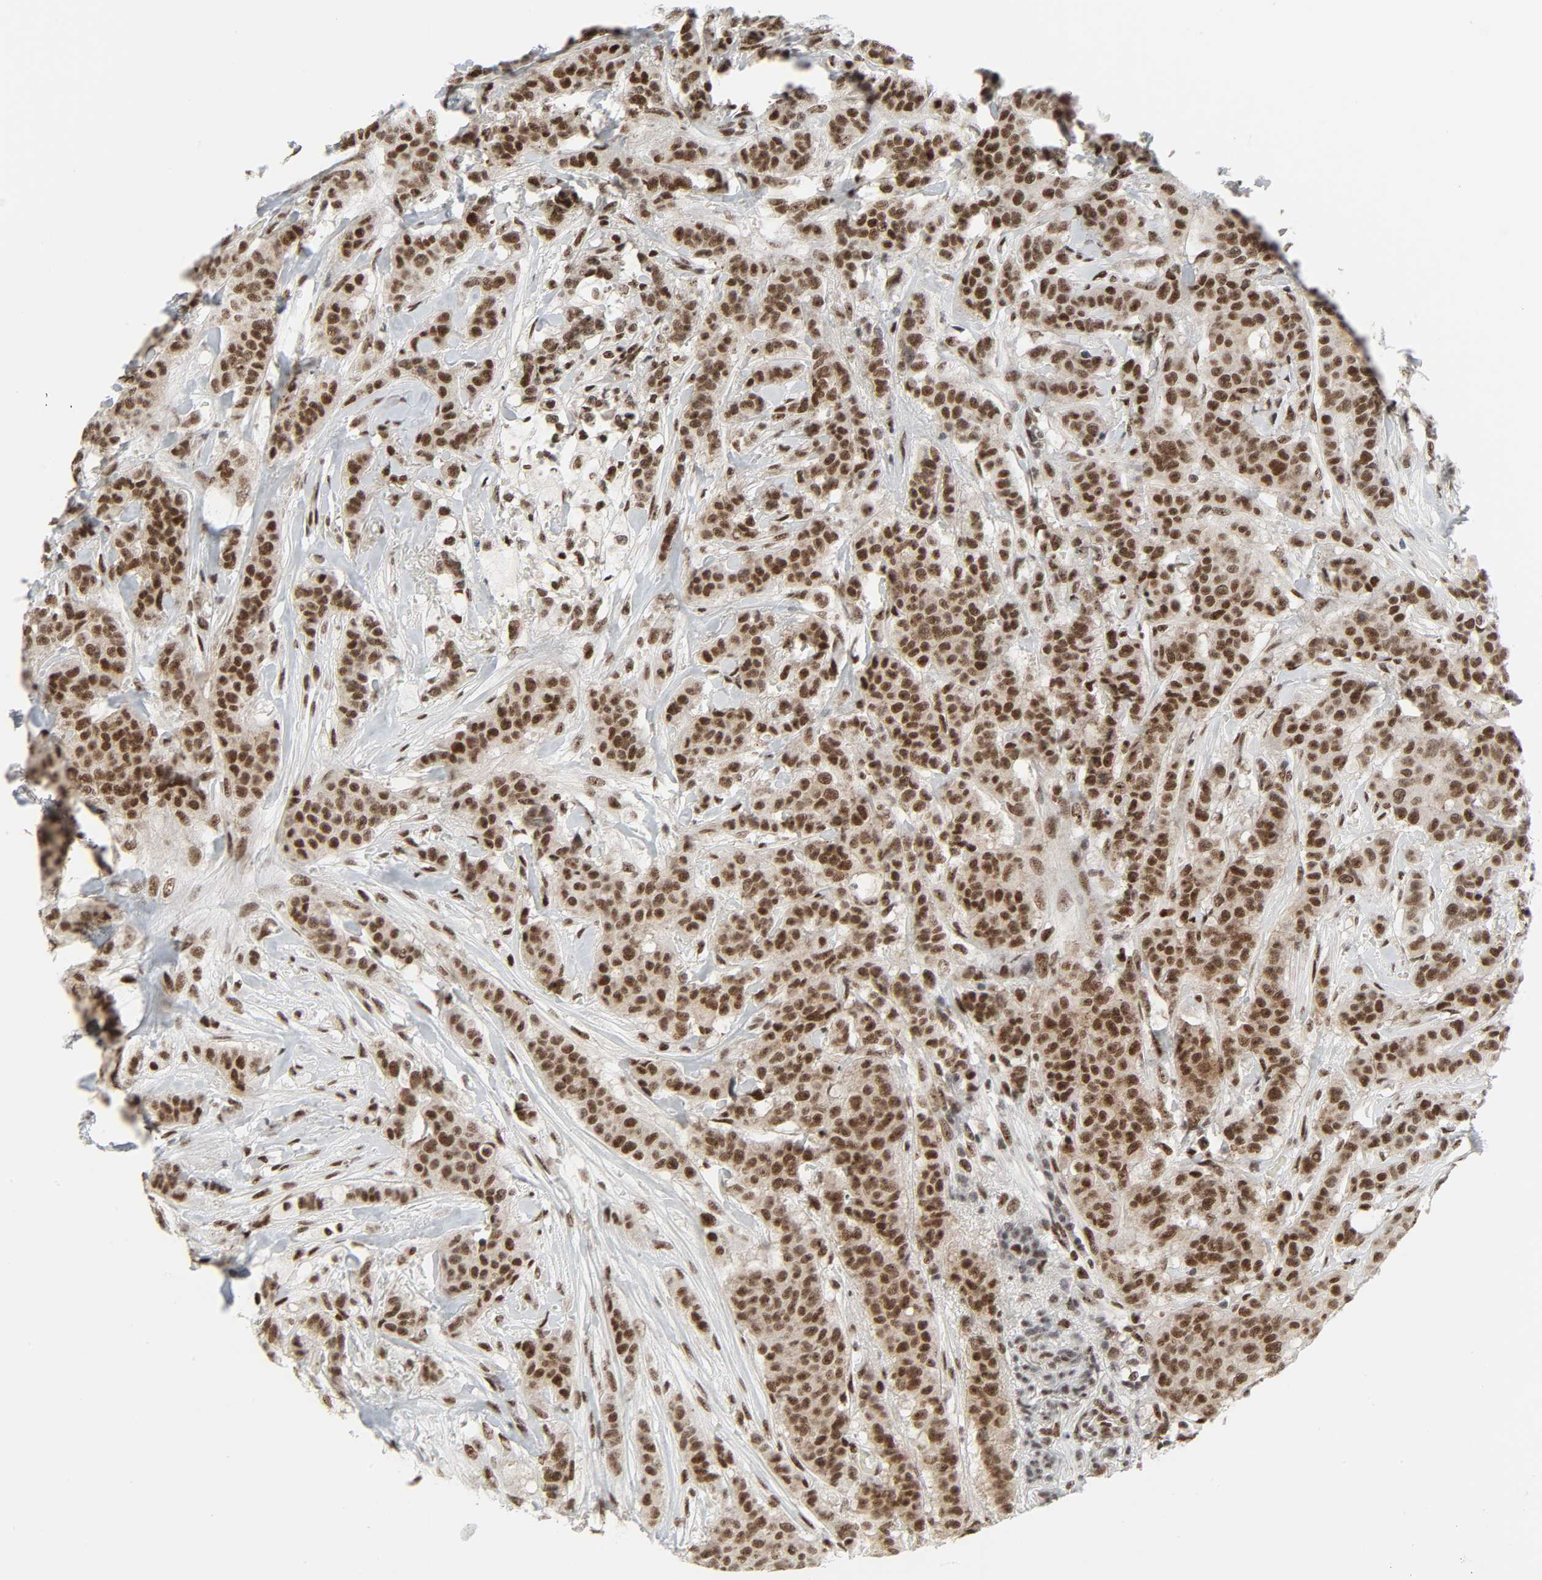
{"staining": {"intensity": "strong", "quantity": ">75%", "location": "nuclear"}, "tissue": "breast cancer", "cell_type": "Tumor cells", "image_type": "cancer", "snomed": [{"axis": "morphology", "description": "Duct carcinoma"}, {"axis": "topography", "description": "Breast"}], "caption": "Breast cancer (infiltrating ductal carcinoma) stained with DAB (3,3'-diaminobenzidine) immunohistochemistry reveals high levels of strong nuclear expression in about >75% of tumor cells. (DAB IHC with brightfield microscopy, high magnification).", "gene": "CDK7", "patient": {"sex": "female", "age": 40}}